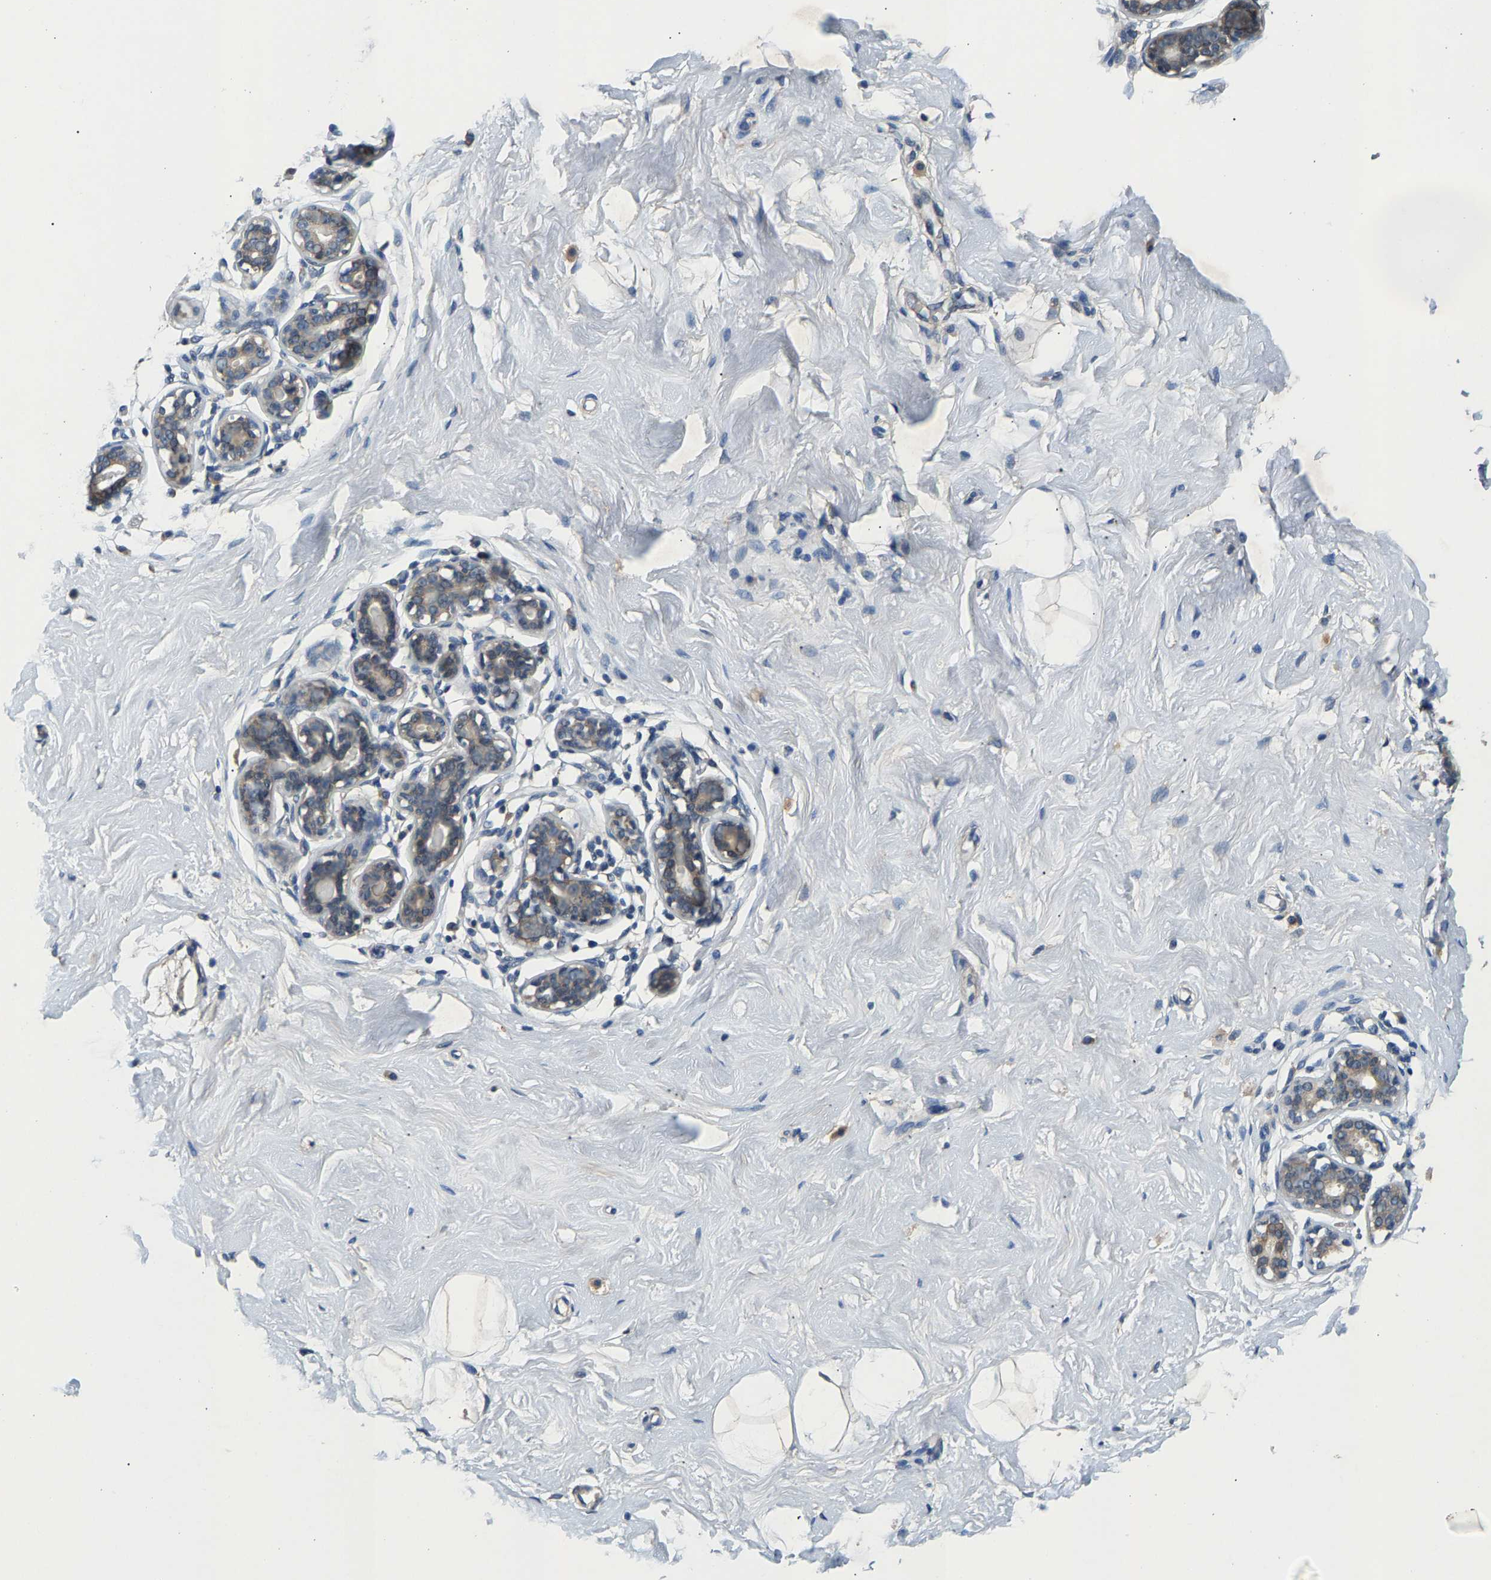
{"staining": {"intensity": "weak", "quantity": ">75%", "location": "cytoplasmic/membranous"}, "tissue": "breast", "cell_type": "Adipocytes", "image_type": "normal", "snomed": [{"axis": "morphology", "description": "Normal tissue, NOS"}, {"axis": "topography", "description": "Breast"}], "caption": "IHC photomicrograph of normal breast: breast stained using IHC shows low levels of weak protein expression localized specifically in the cytoplasmic/membranous of adipocytes, appearing as a cytoplasmic/membranous brown color.", "gene": "NT5C", "patient": {"sex": "female", "age": 23}}